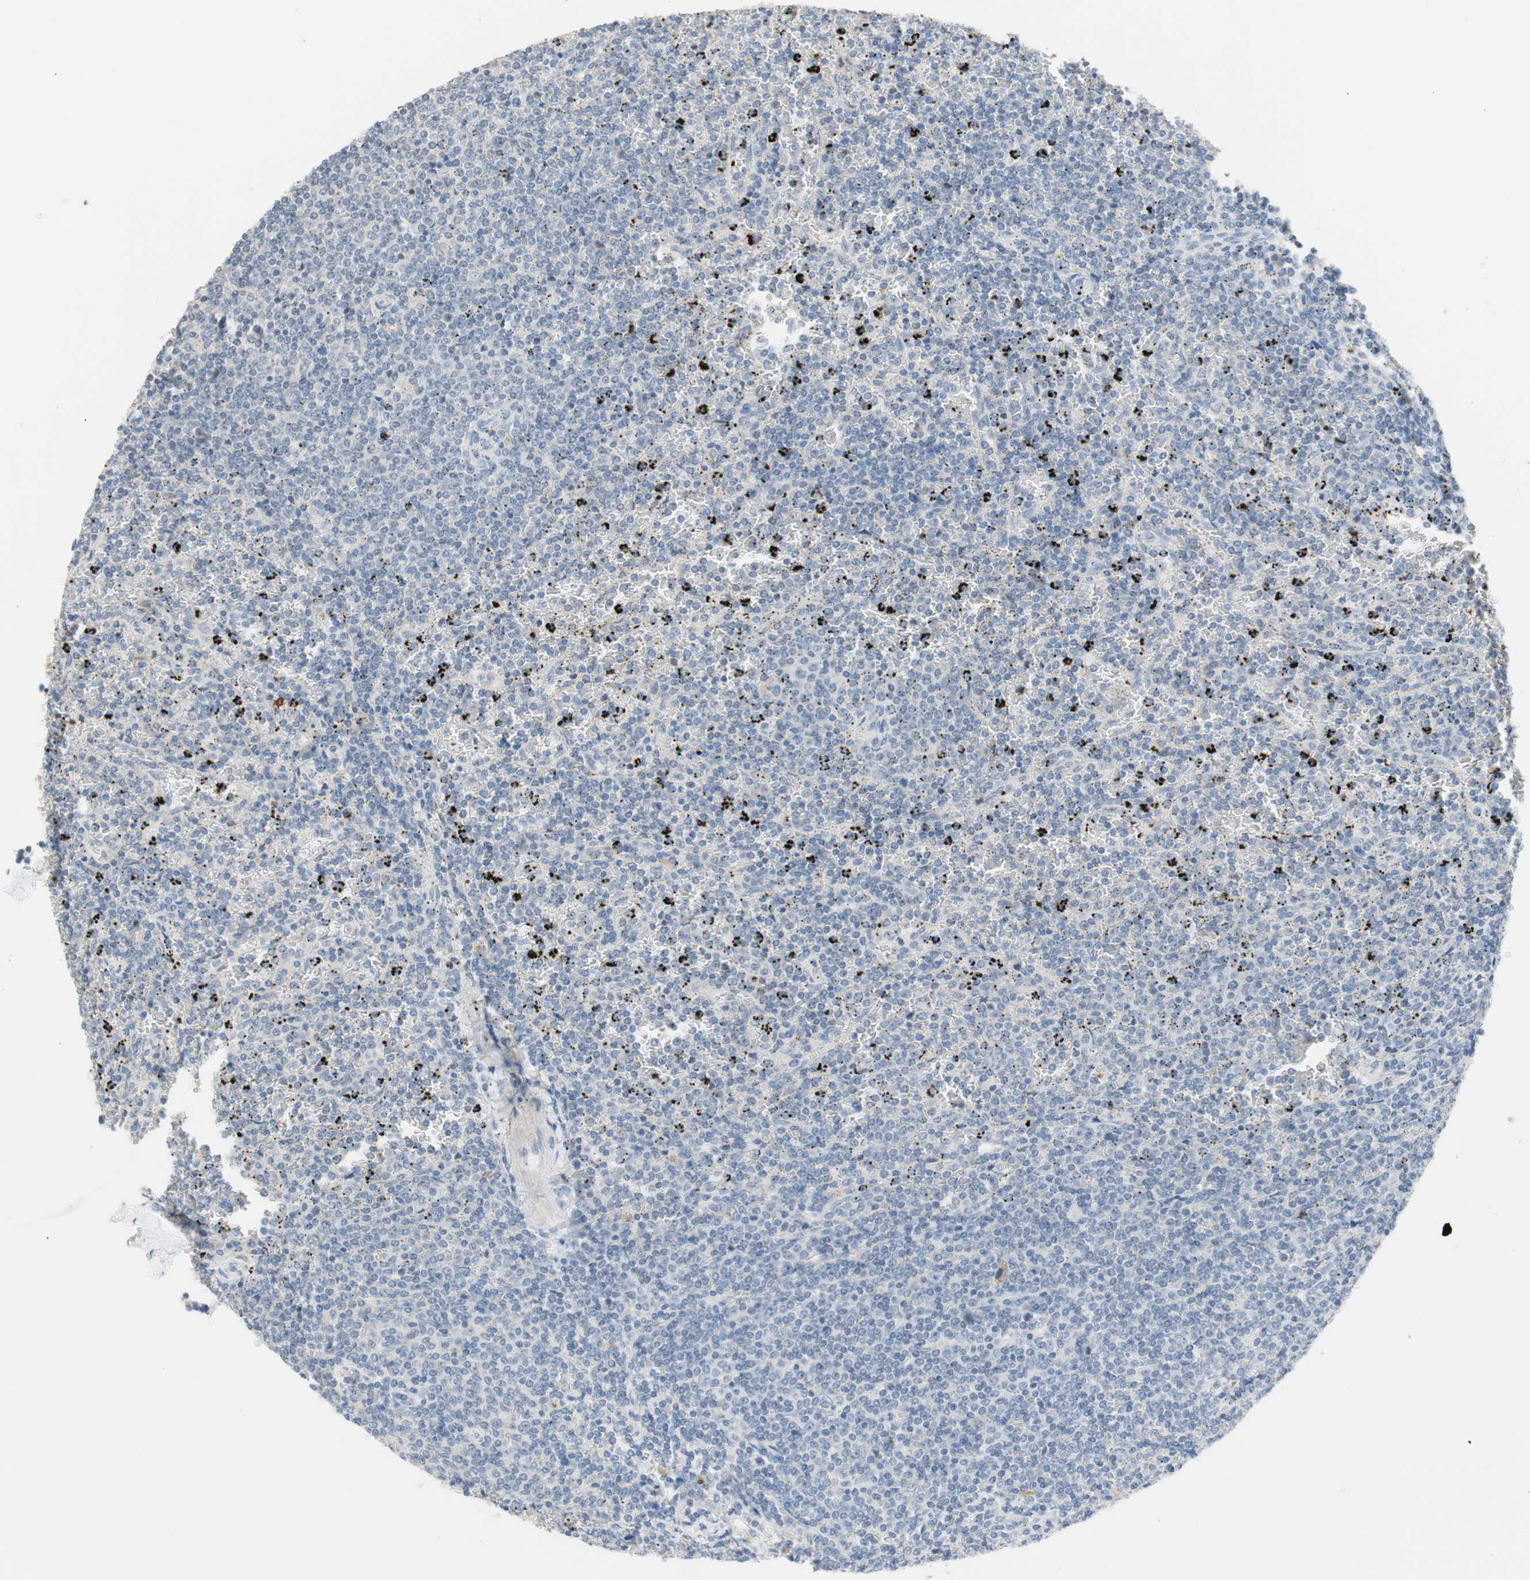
{"staining": {"intensity": "negative", "quantity": "none", "location": "none"}, "tissue": "lymphoma", "cell_type": "Tumor cells", "image_type": "cancer", "snomed": [{"axis": "morphology", "description": "Malignant lymphoma, non-Hodgkin's type, Low grade"}, {"axis": "topography", "description": "Spleen"}], "caption": "DAB (3,3'-diaminobenzidine) immunohistochemical staining of low-grade malignant lymphoma, non-Hodgkin's type shows no significant expression in tumor cells.", "gene": "PDZK1", "patient": {"sex": "female", "age": 77}}